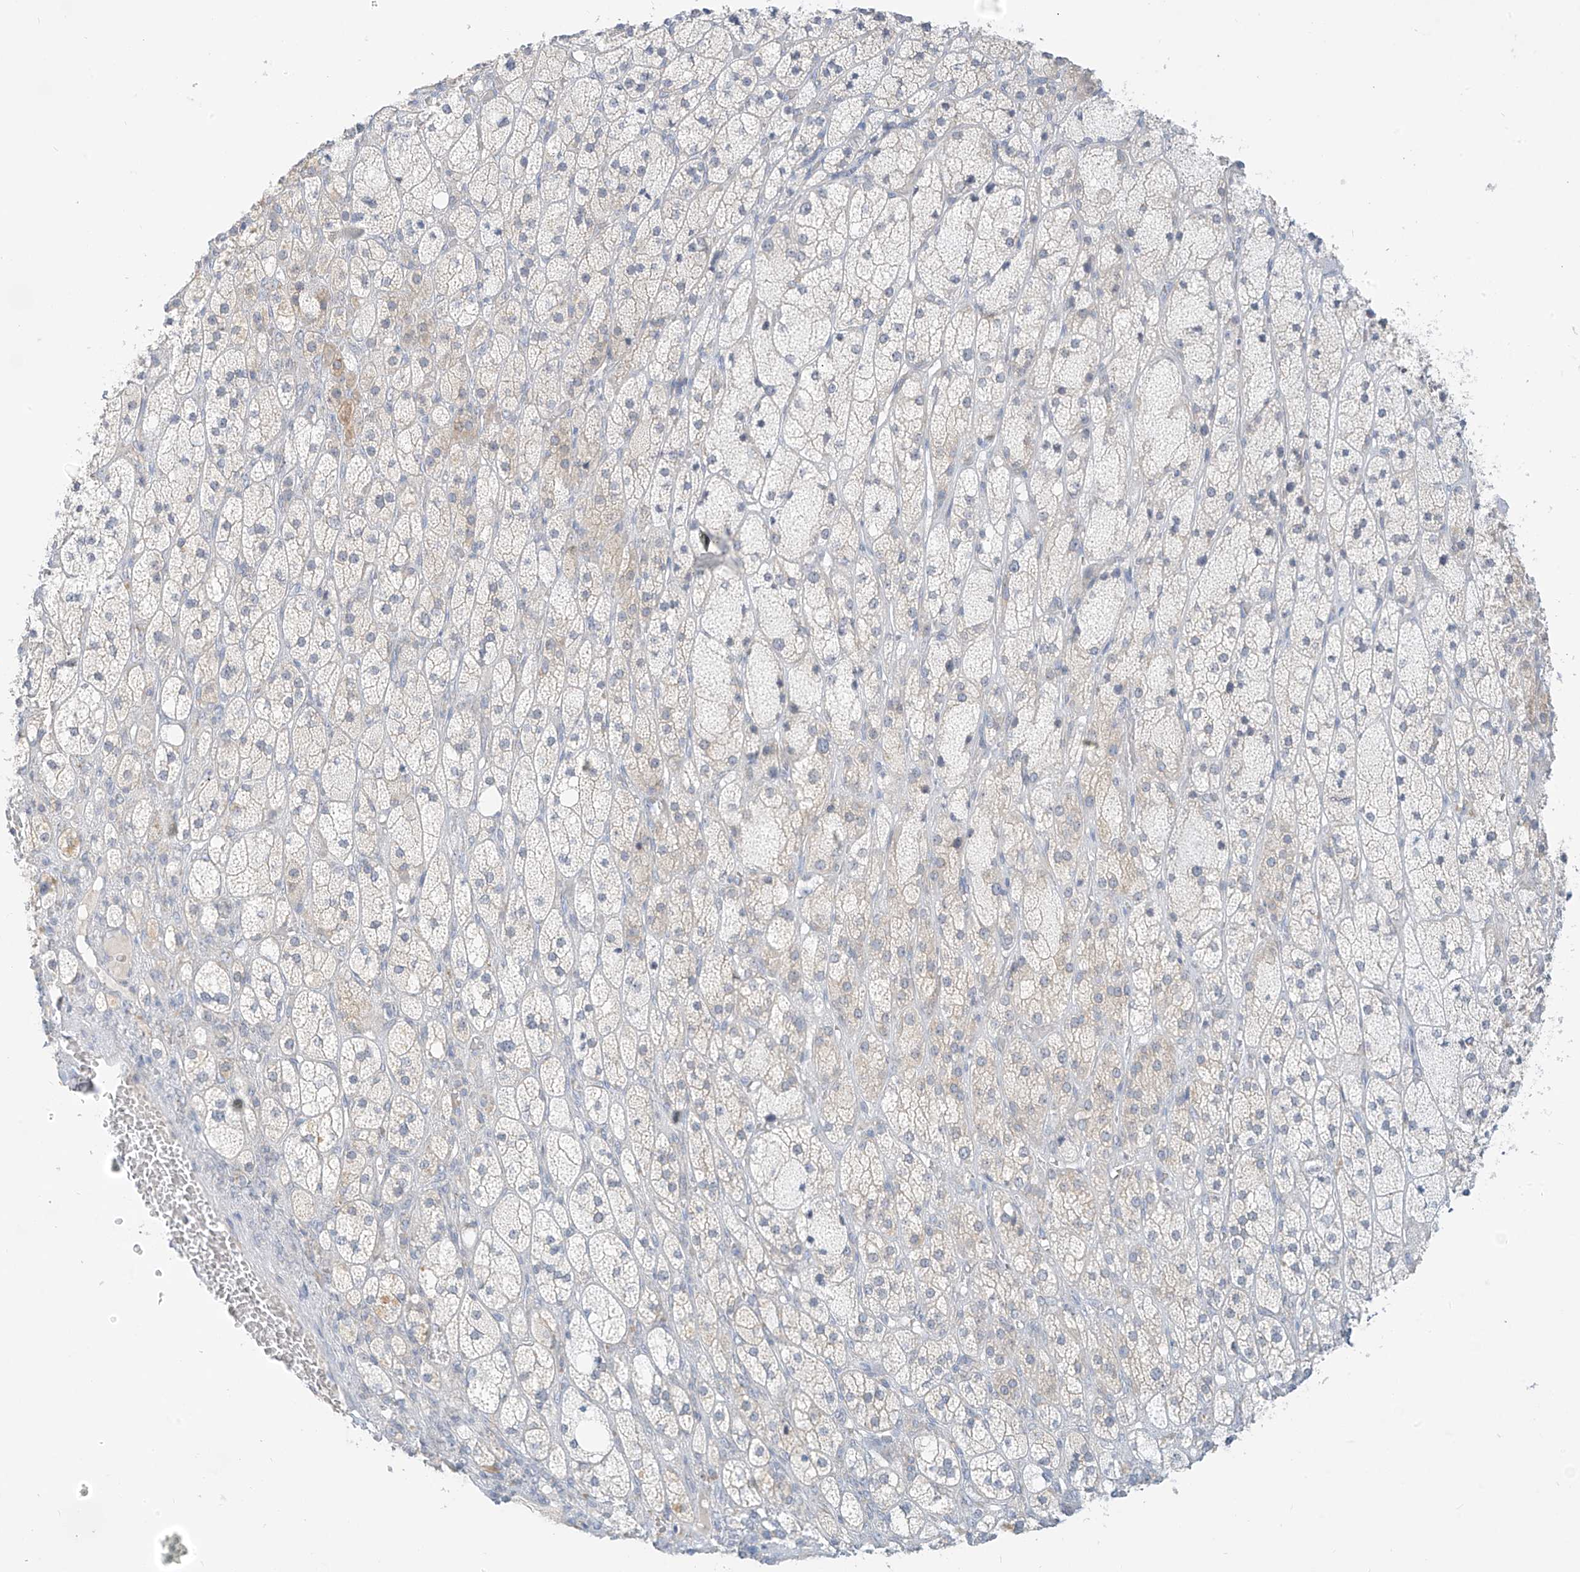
{"staining": {"intensity": "negative", "quantity": "none", "location": "none"}, "tissue": "adrenal gland", "cell_type": "Glandular cells", "image_type": "normal", "snomed": [{"axis": "morphology", "description": "Normal tissue, NOS"}, {"axis": "topography", "description": "Adrenal gland"}], "caption": "Adrenal gland stained for a protein using immunohistochemistry exhibits no staining glandular cells.", "gene": "C2orf42", "patient": {"sex": "male", "age": 61}}